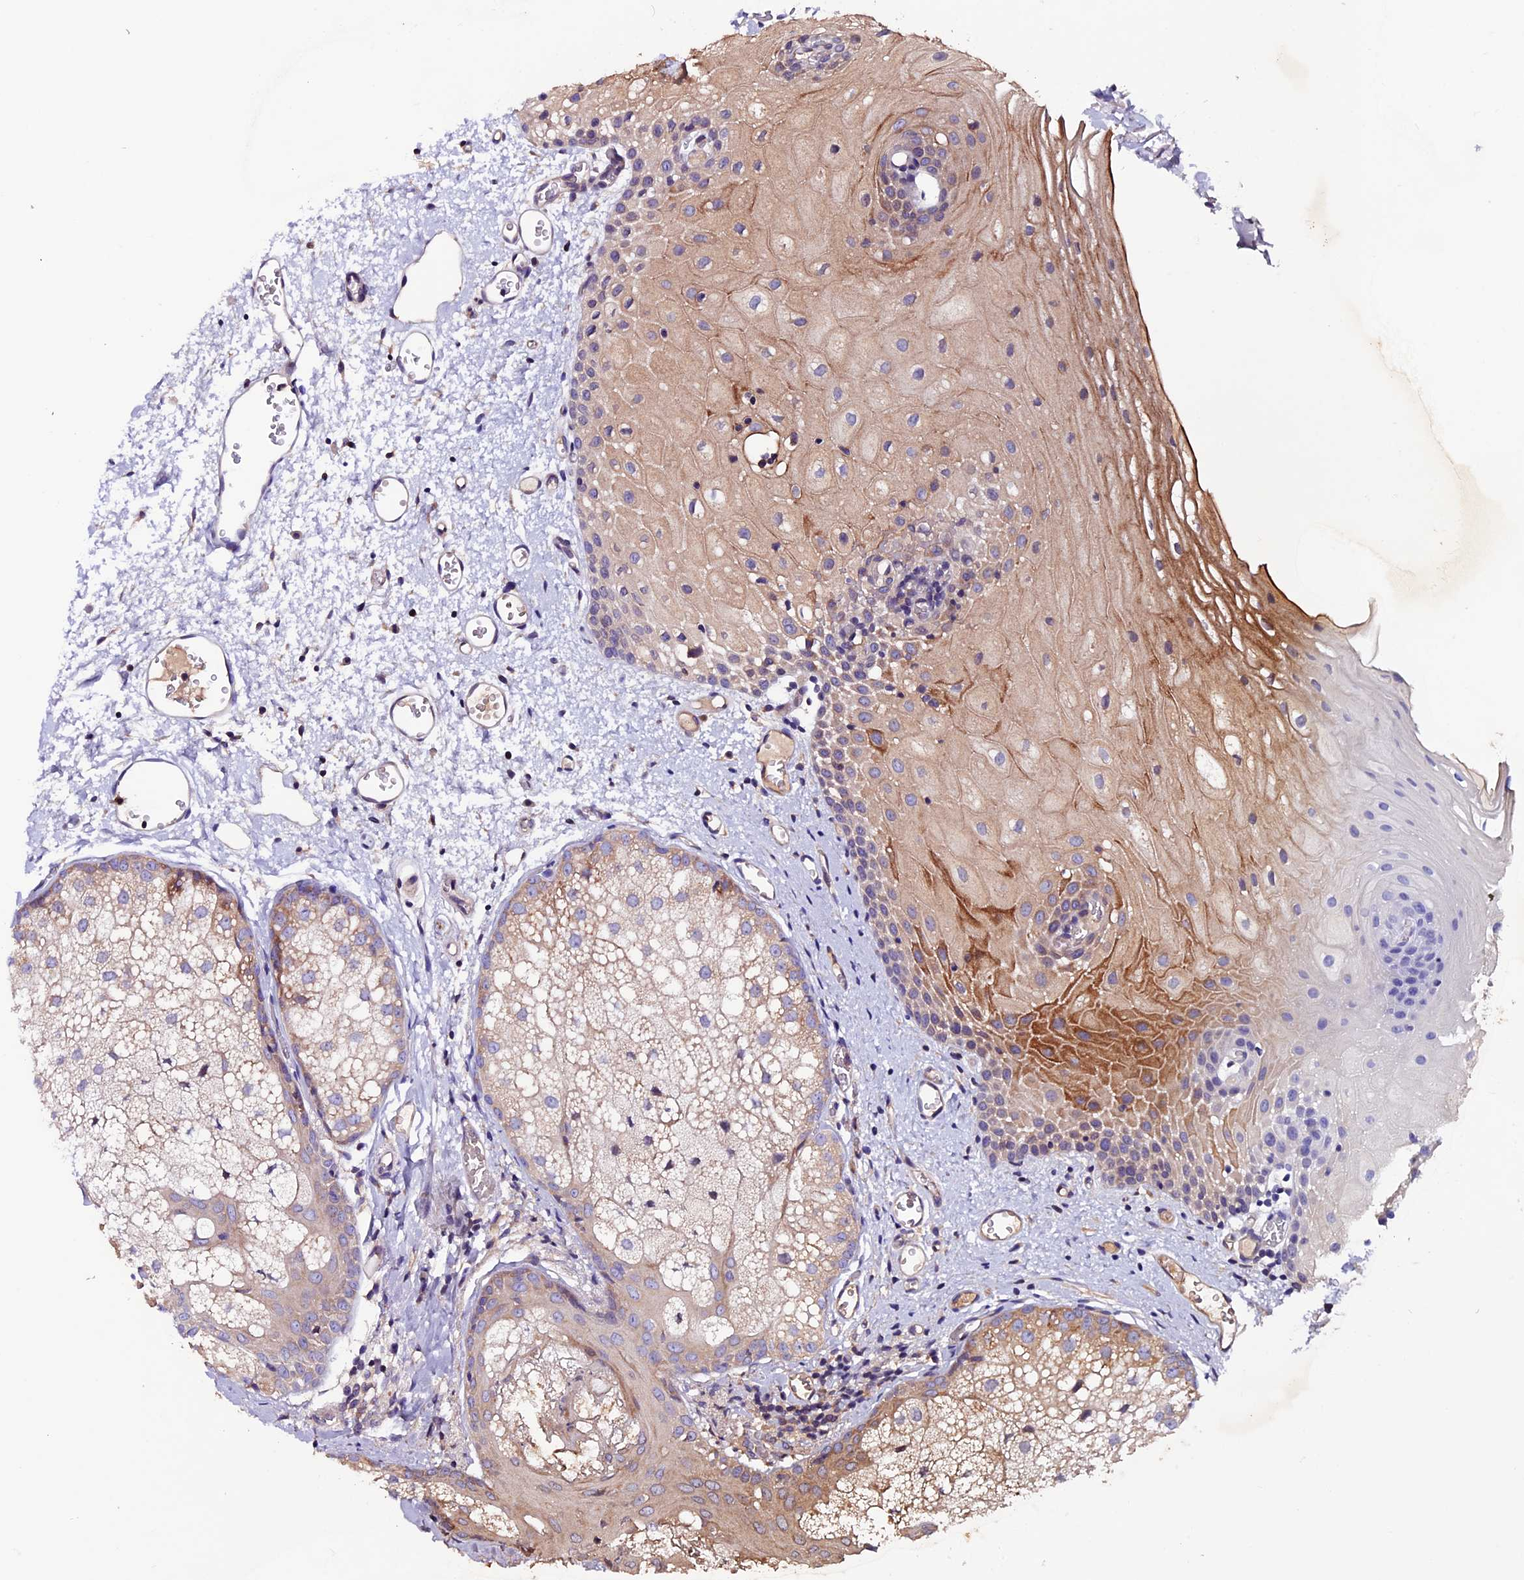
{"staining": {"intensity": "moderate", "quantity": "25%-75%", "location": "cytoplasmic/membranous"}, "tissue": "oral mucosa", "cell_type": "Squamous epithelial cells", "image_type": "normal", "snomed": [{"axis": "morphology", "description": "Normal tissue, NOS"}, {"axis": "morphology", "description": "Squamous cell carcinoma, NOS"}, {"axis": "topography", "description": "Oral tissue"}, {"axis": "topography", "description": "Head-Neck"}], "caption": "A brown stain highlights moderate cytoplasmic/membranous staining of a protein in squamous epithelial cells of unremarkable oral mucosa.", "gene": "ZNF598", "patient": {"sex": "female", "age": 70}}